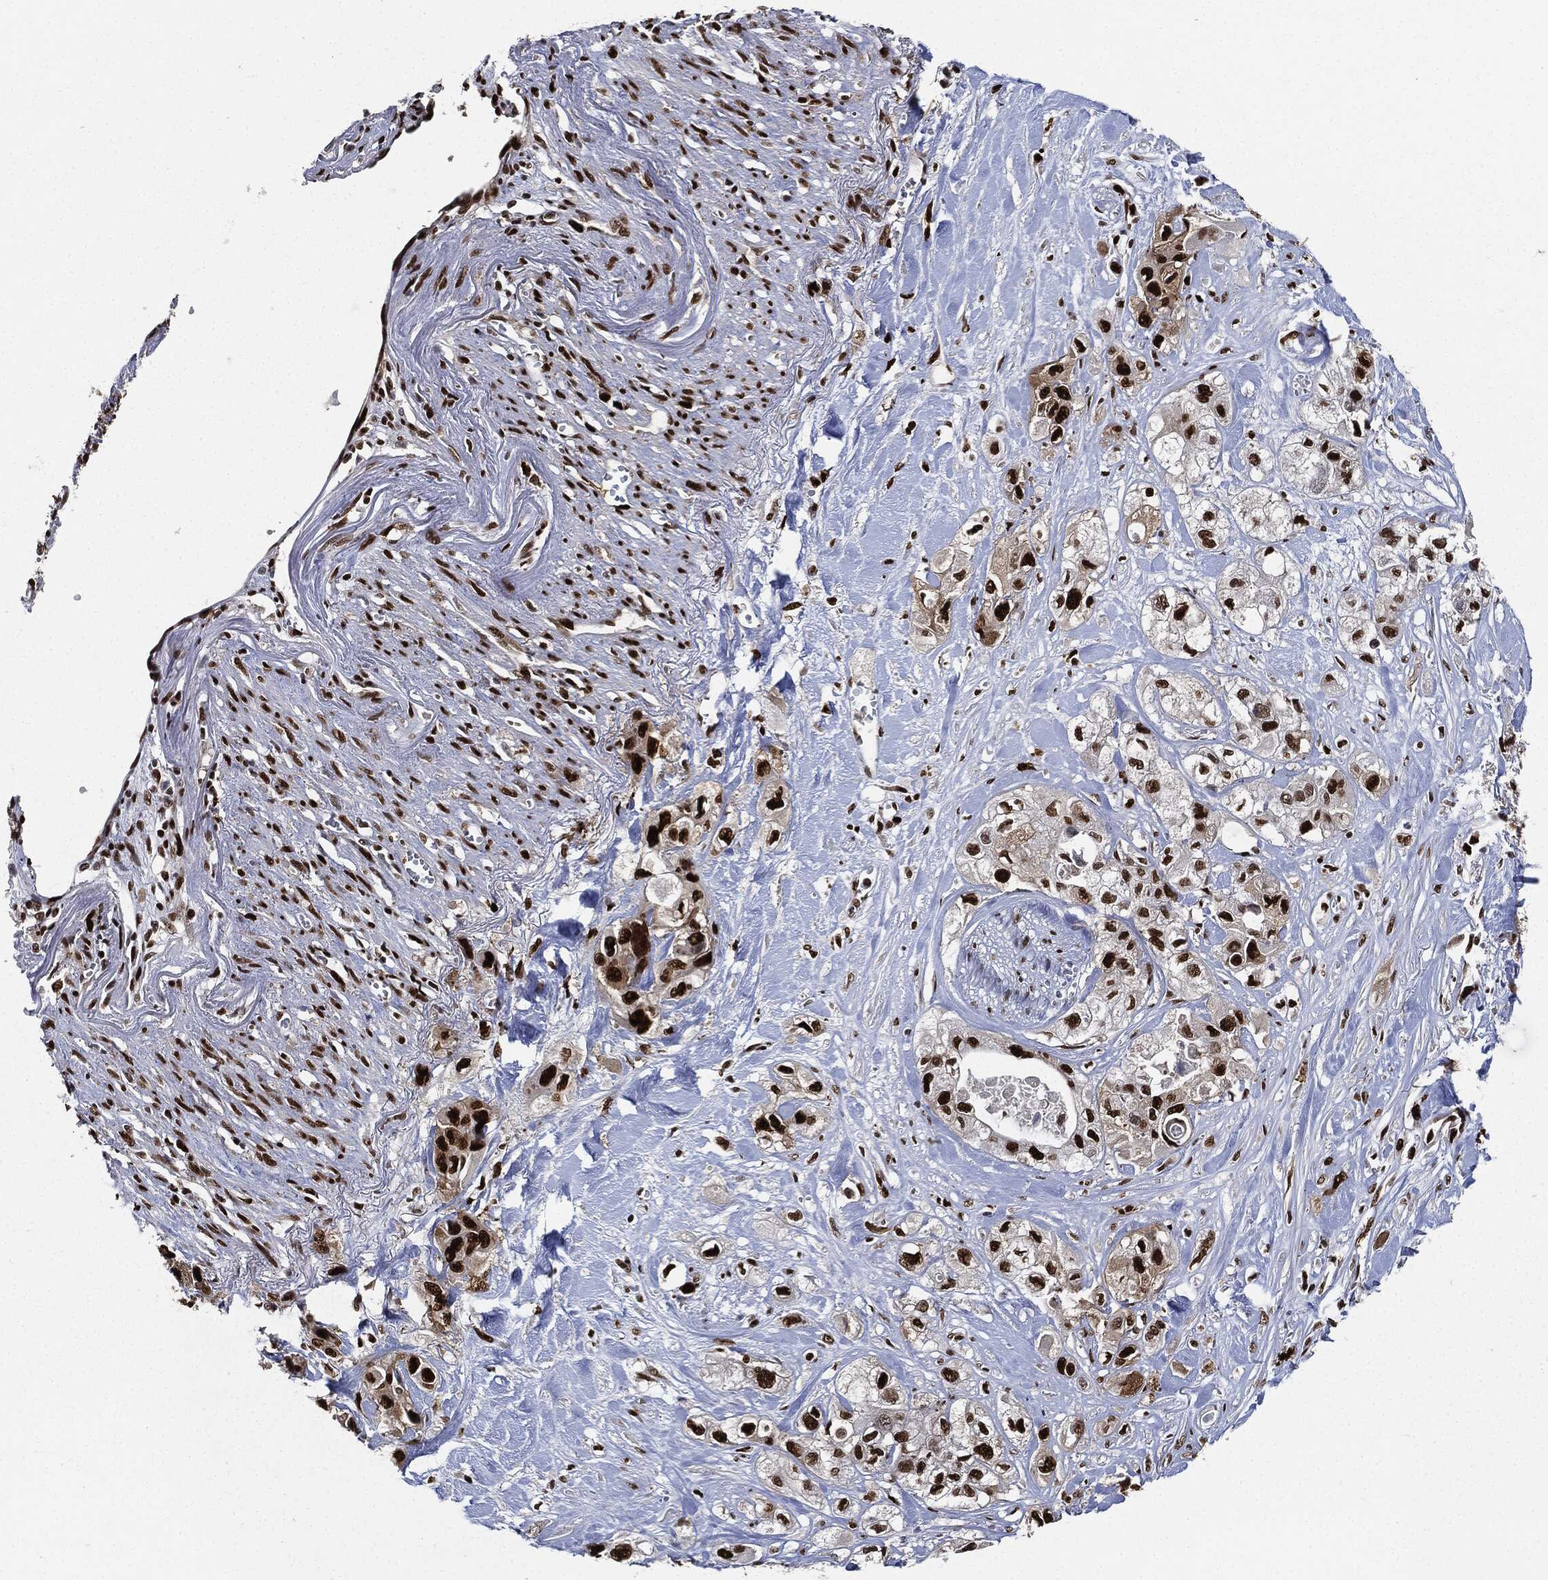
{"staining": {"intensity": "strong", "quantity": ">75%", "location": "nuclear"}, "tissue": "pancreatic cancer", "cell_type": "Tumor cells", "image_type": "cancer", "snomed": [{"axis": "morphology", "description": "Adenocarcinoma, NOS"}, {"axis": "topography", "description": "Pancreas"}], "caption": "DAB immunohistochemical staining of pancreatic adenocarcinoma reveals strong nuclear protein positivity in approximately >75% of tumor cells.", "gene": "PCNA", "patient": {"sex": "male", "age": 72}}